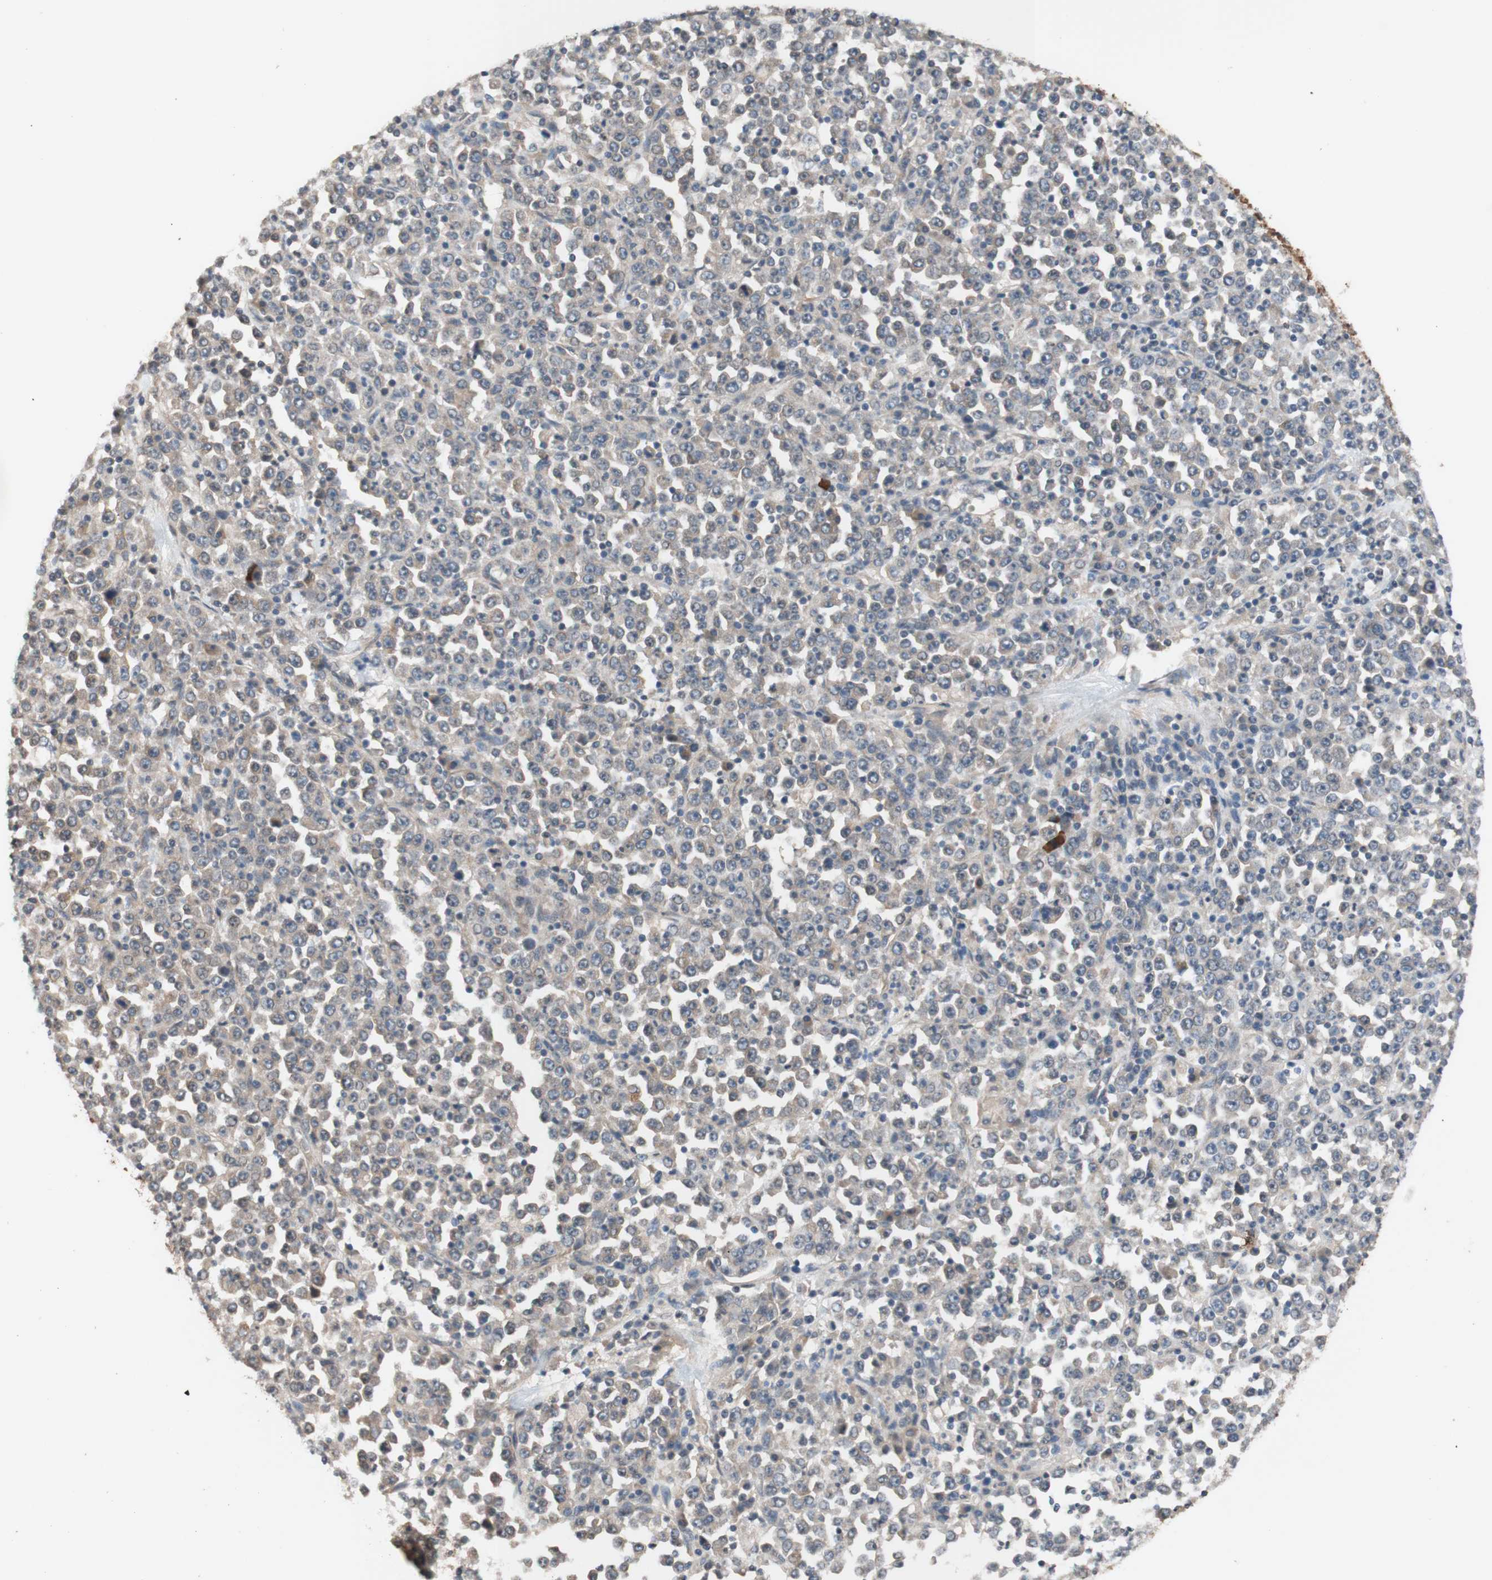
{"staining": {"intensity": "weak", "quantity": ">75%", "location": "cytoplasmic/membranous"}, "tissue": "stomach cancer", "cell_type": "Tumor cells", "image_type": "cancer", "snomed": [{"axis": "morphology", "description": "Normal tissue, NOS"}, {"axis": "morphology", "description": "Adenocarcinoma, NOS"}, {"axis": "topography", "description": "Stomach, upper"}, {"axis": "topography", "description": "Stomach"}], "caption": "Immunohistochemical staining of stomach cancer (adenocarcinoma) demonstrates low levels of weak cytoplasmic/membranous staining in approximately >75% of tumor cells.", "gene": "CD55", "patient": {"sex": "male", "age": 59}}